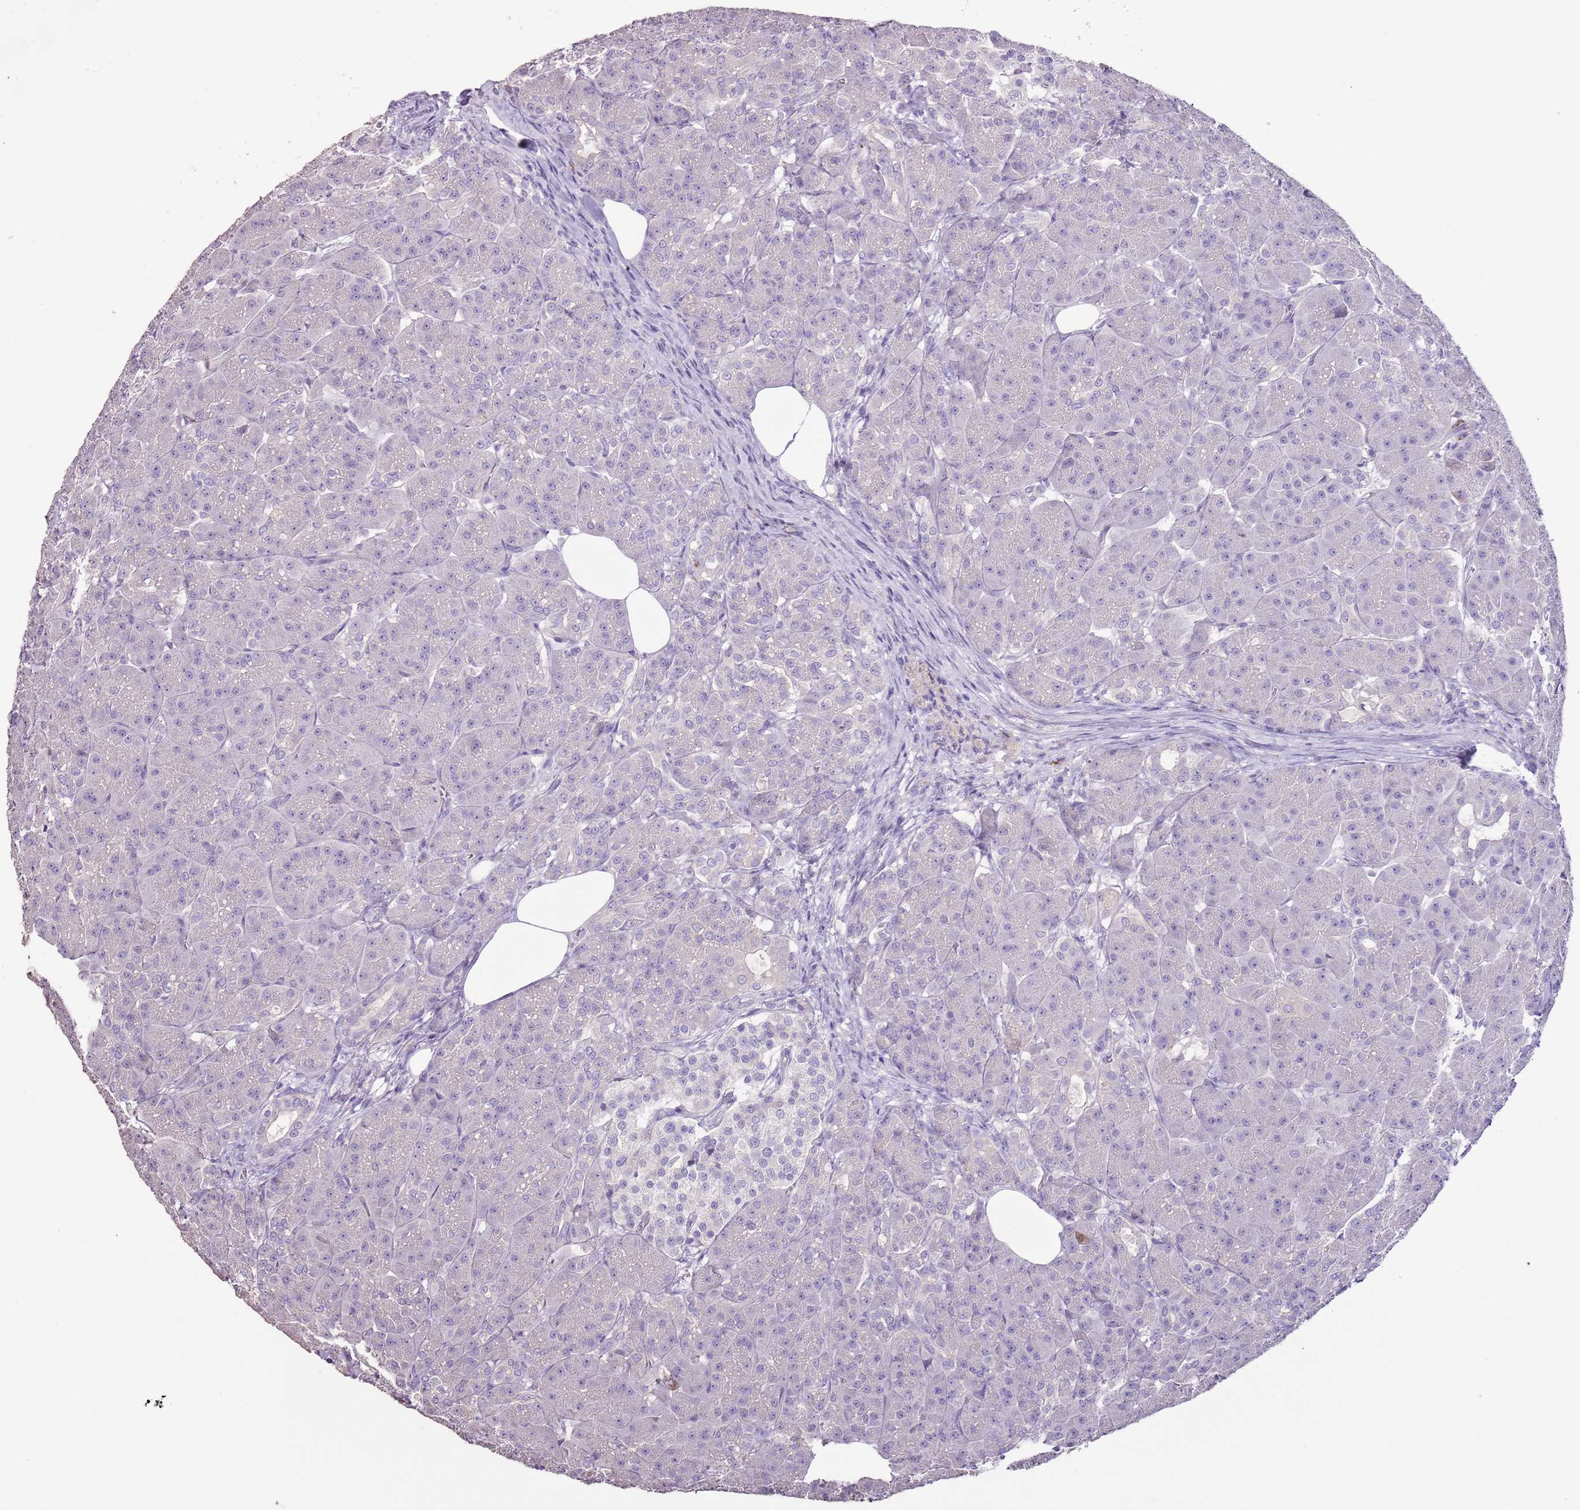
{"staining": {"intensity": "negative", "quantity": "none", "location": "none"}, "tissue": "pancreas", "cell_type": "Exocrine glandular cells", "image_type": "normal", "snomed": [{"axis": "morphology", "description": "Normal tissue, NOS"}, {"axis": "topography", "description": "Pancreas"}], "caption": "High magnification brightfield microscopy of unremarkable pancreas stained with DAB (3,3'-diaminobenzidine) (brown) and counterstained with hematoxylin (blue): exocrine glandular cells show no significant positivity. Nuclei are stained in blue.", "gene": "BLOC1S2", "patient": {"sex": "male", "age": 63}}